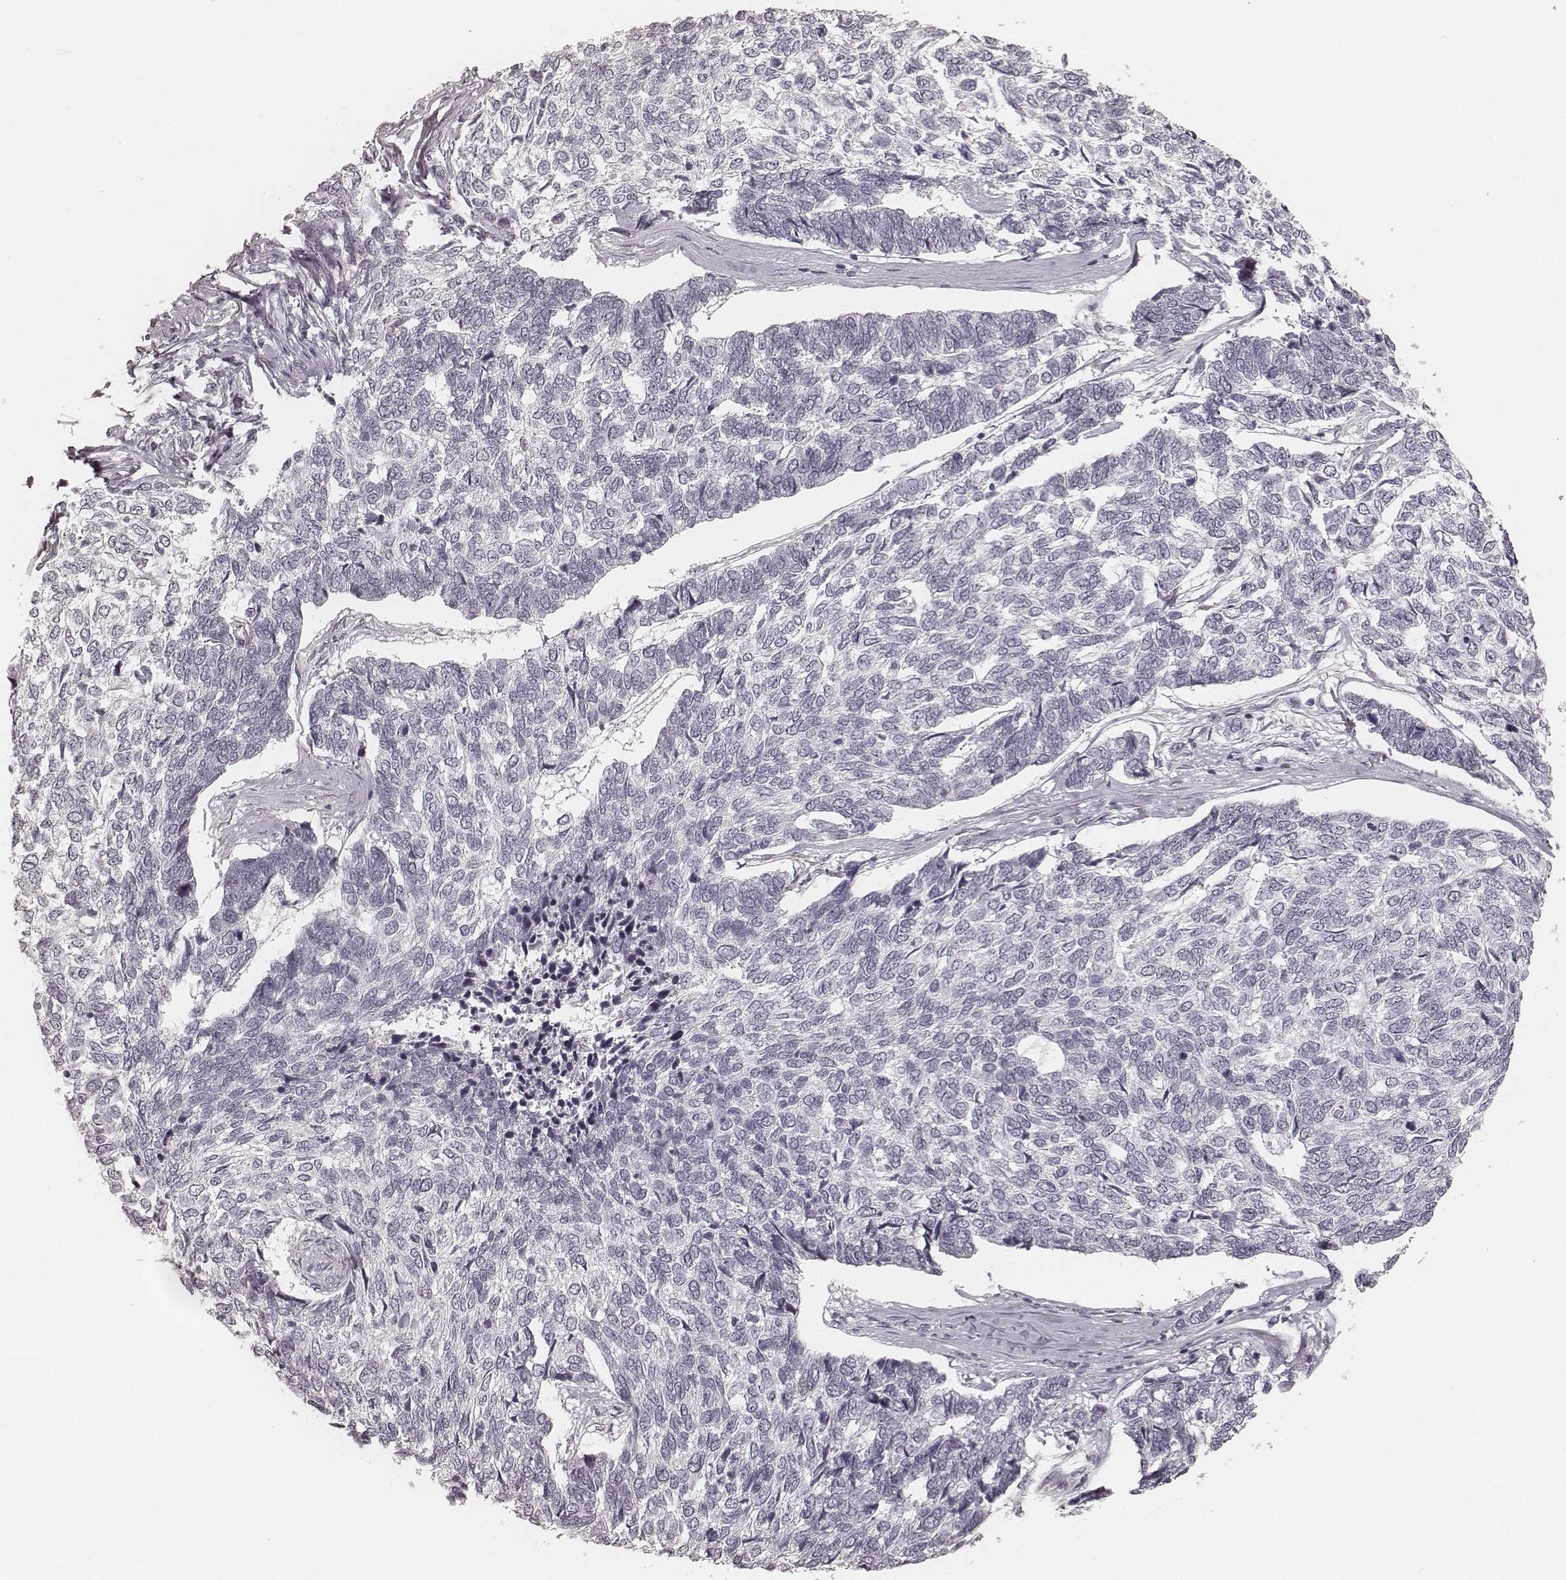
{"staining": {"intensity": "negative", "quantity": "none", "location": "none"}, "tissue": "skin cancer", "cell_type": "Tumor cells", "image_type": "cancer", "snomed": [{"axis": "morphology", "description": "Basal cell carcinoma"}, {"axis": "topography", "description": "Skin"}], "caption": "The photomicrograph exhibits no significant positivity in tumor cells of skin cancer (basal cell carcinoma).", "gene": "TEX37", "patient": {"sex": "female", "age": 65}}